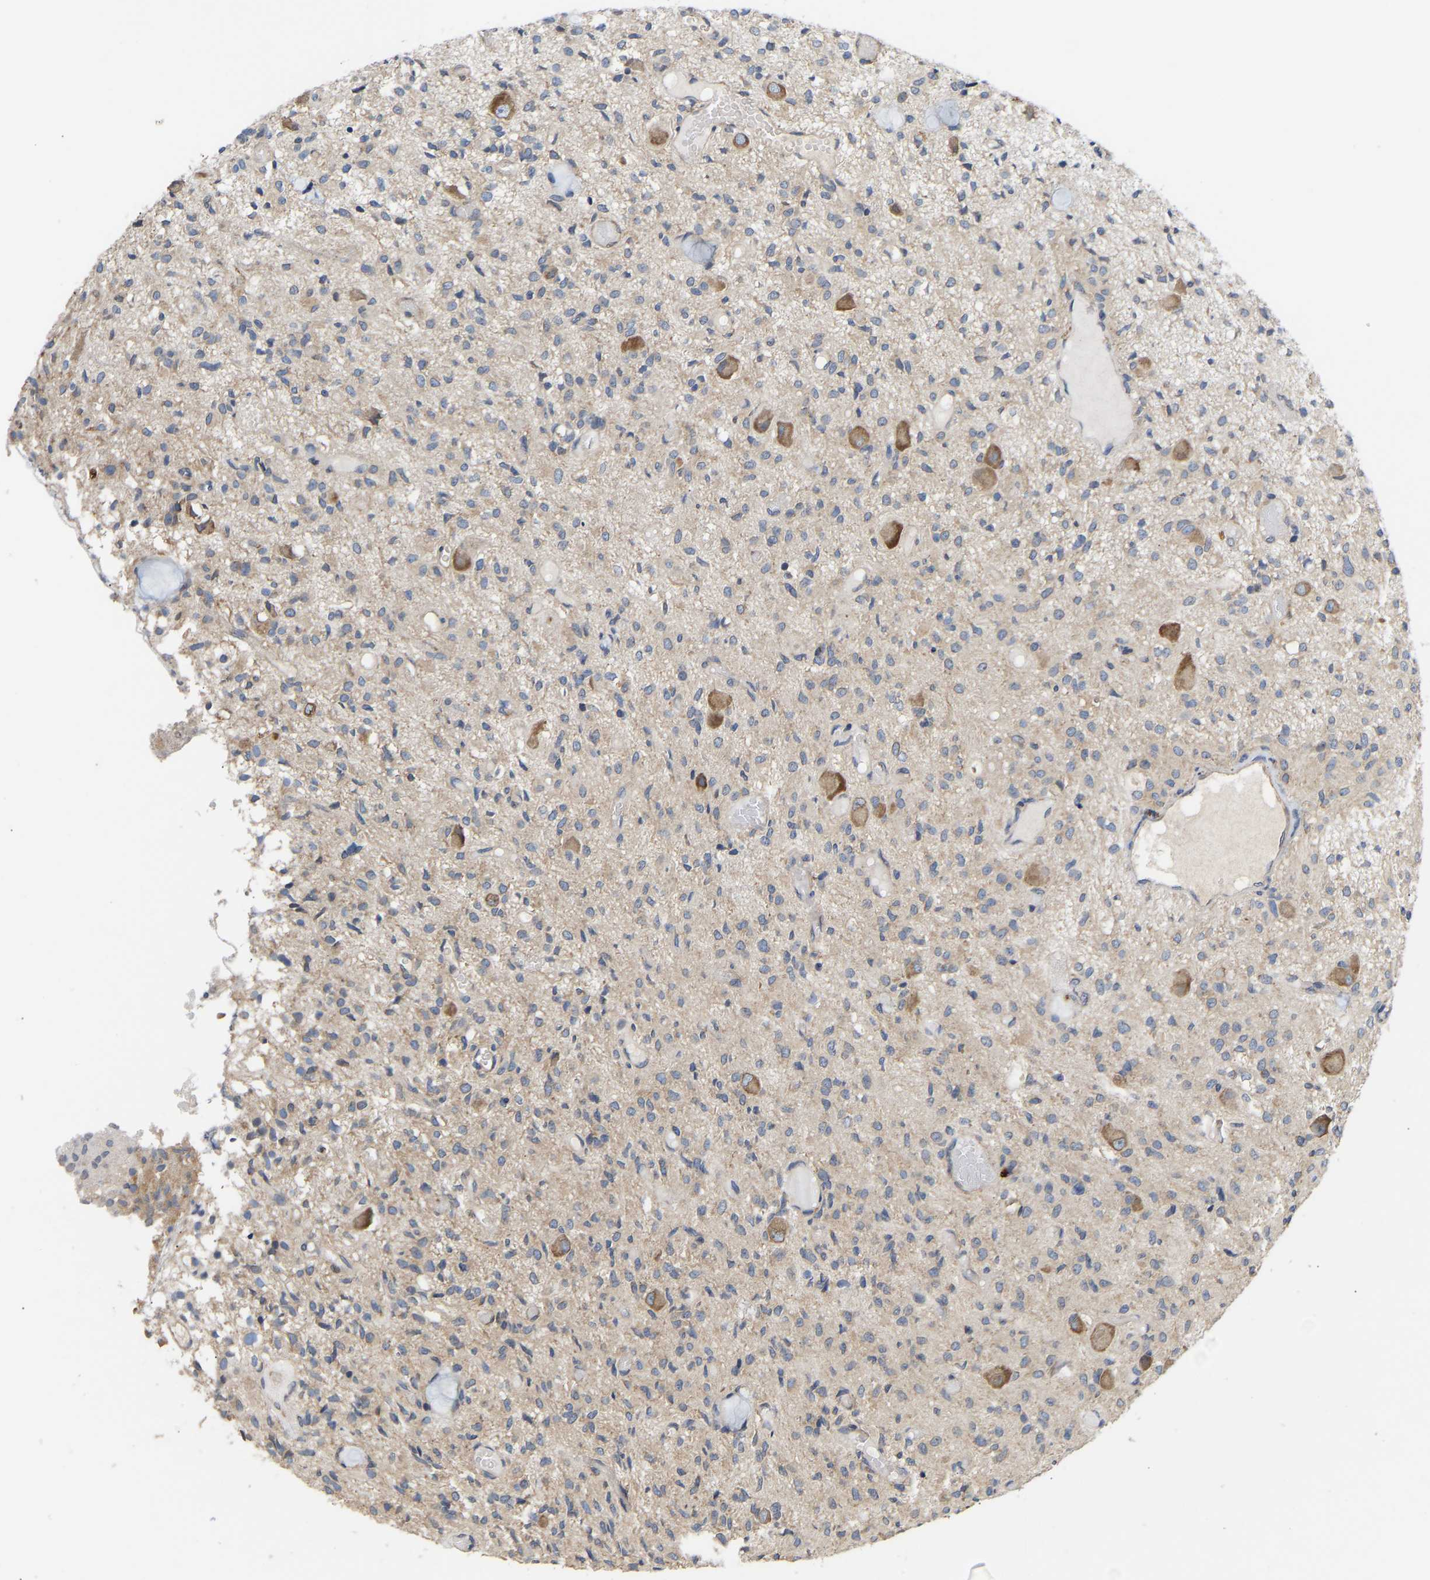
{"staining": {"intensity": "moderate", "quantity": "<25%", "location": "cytoplasmic/membranous"}, "tissue": "glioma", "cell_type": "Tumor cells", "image_type": "cancer", "snomed": [{"axis": "morphology", "description": "Glioma, malignant, High grade"}, {"axis": "topography", "description": "Brain"}], "caption": "Glioma stained for a protein (brown) exhibits moderate cytoplasmic/membranous positive staining in approximately <25% of tumor cells.", "gene": "AIMP2", "patient": {"sex": "female", "age": 59}}